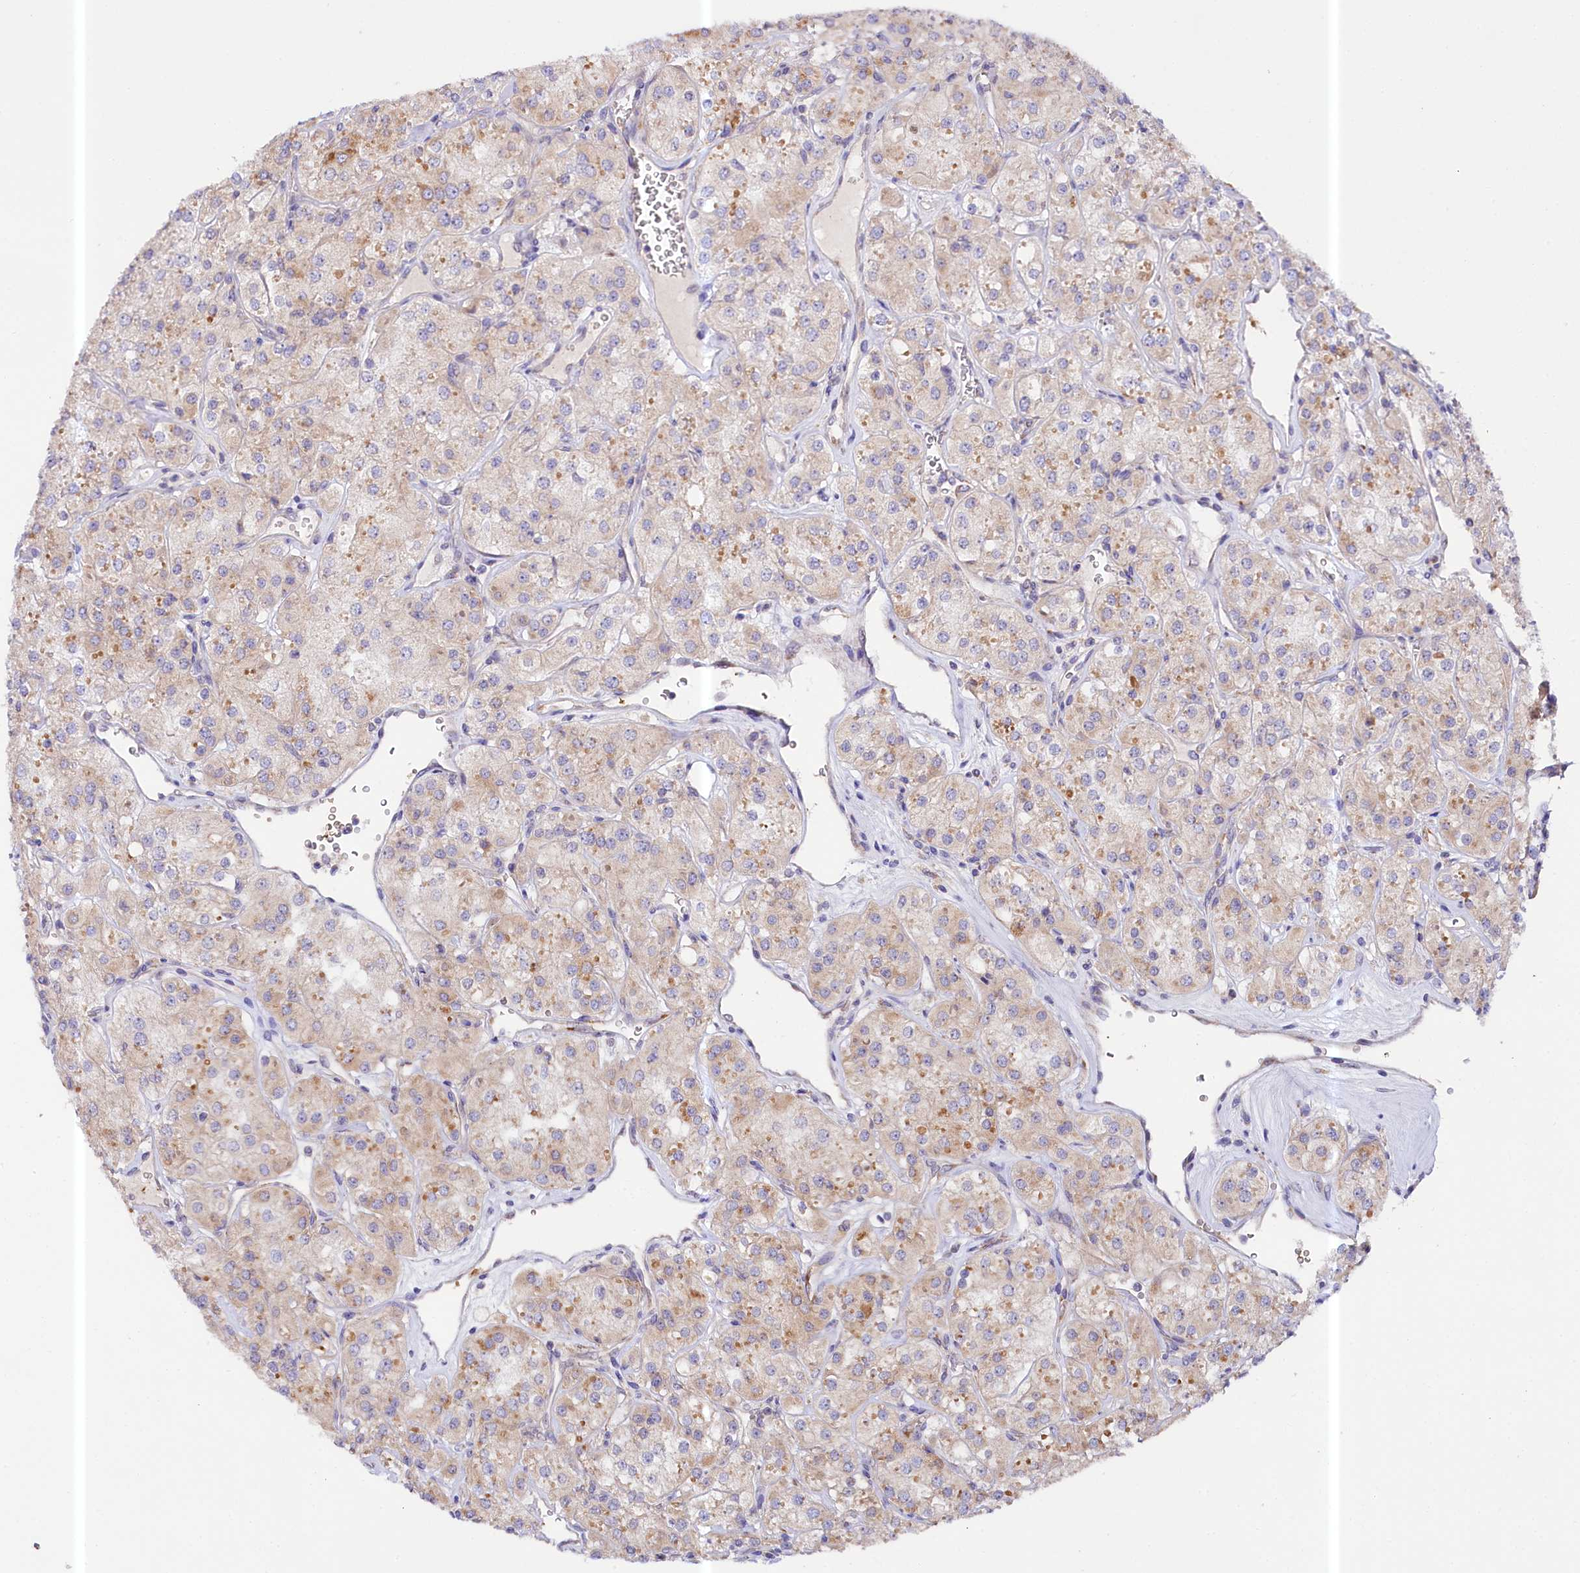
{"staining": {"intensity": "moderate", "quantity": "25%-75%", "location": "cytoplasmic/membranous"}, "tissue": "renal cancer", "cell_type": "Tumor cells", "image_type": "cancer", "snomed": [{"axis": "morphology", "description": "Adenocarcinoma, NOS"}, {"axis": "topography", "description": "Kidney"}], "caption": "Human renal adenocarcinoma stained with a protein marker reveals moderate staining in tumor cells.", "gene": "CEP295", "patient": {"sex": "male", "age": 77}}